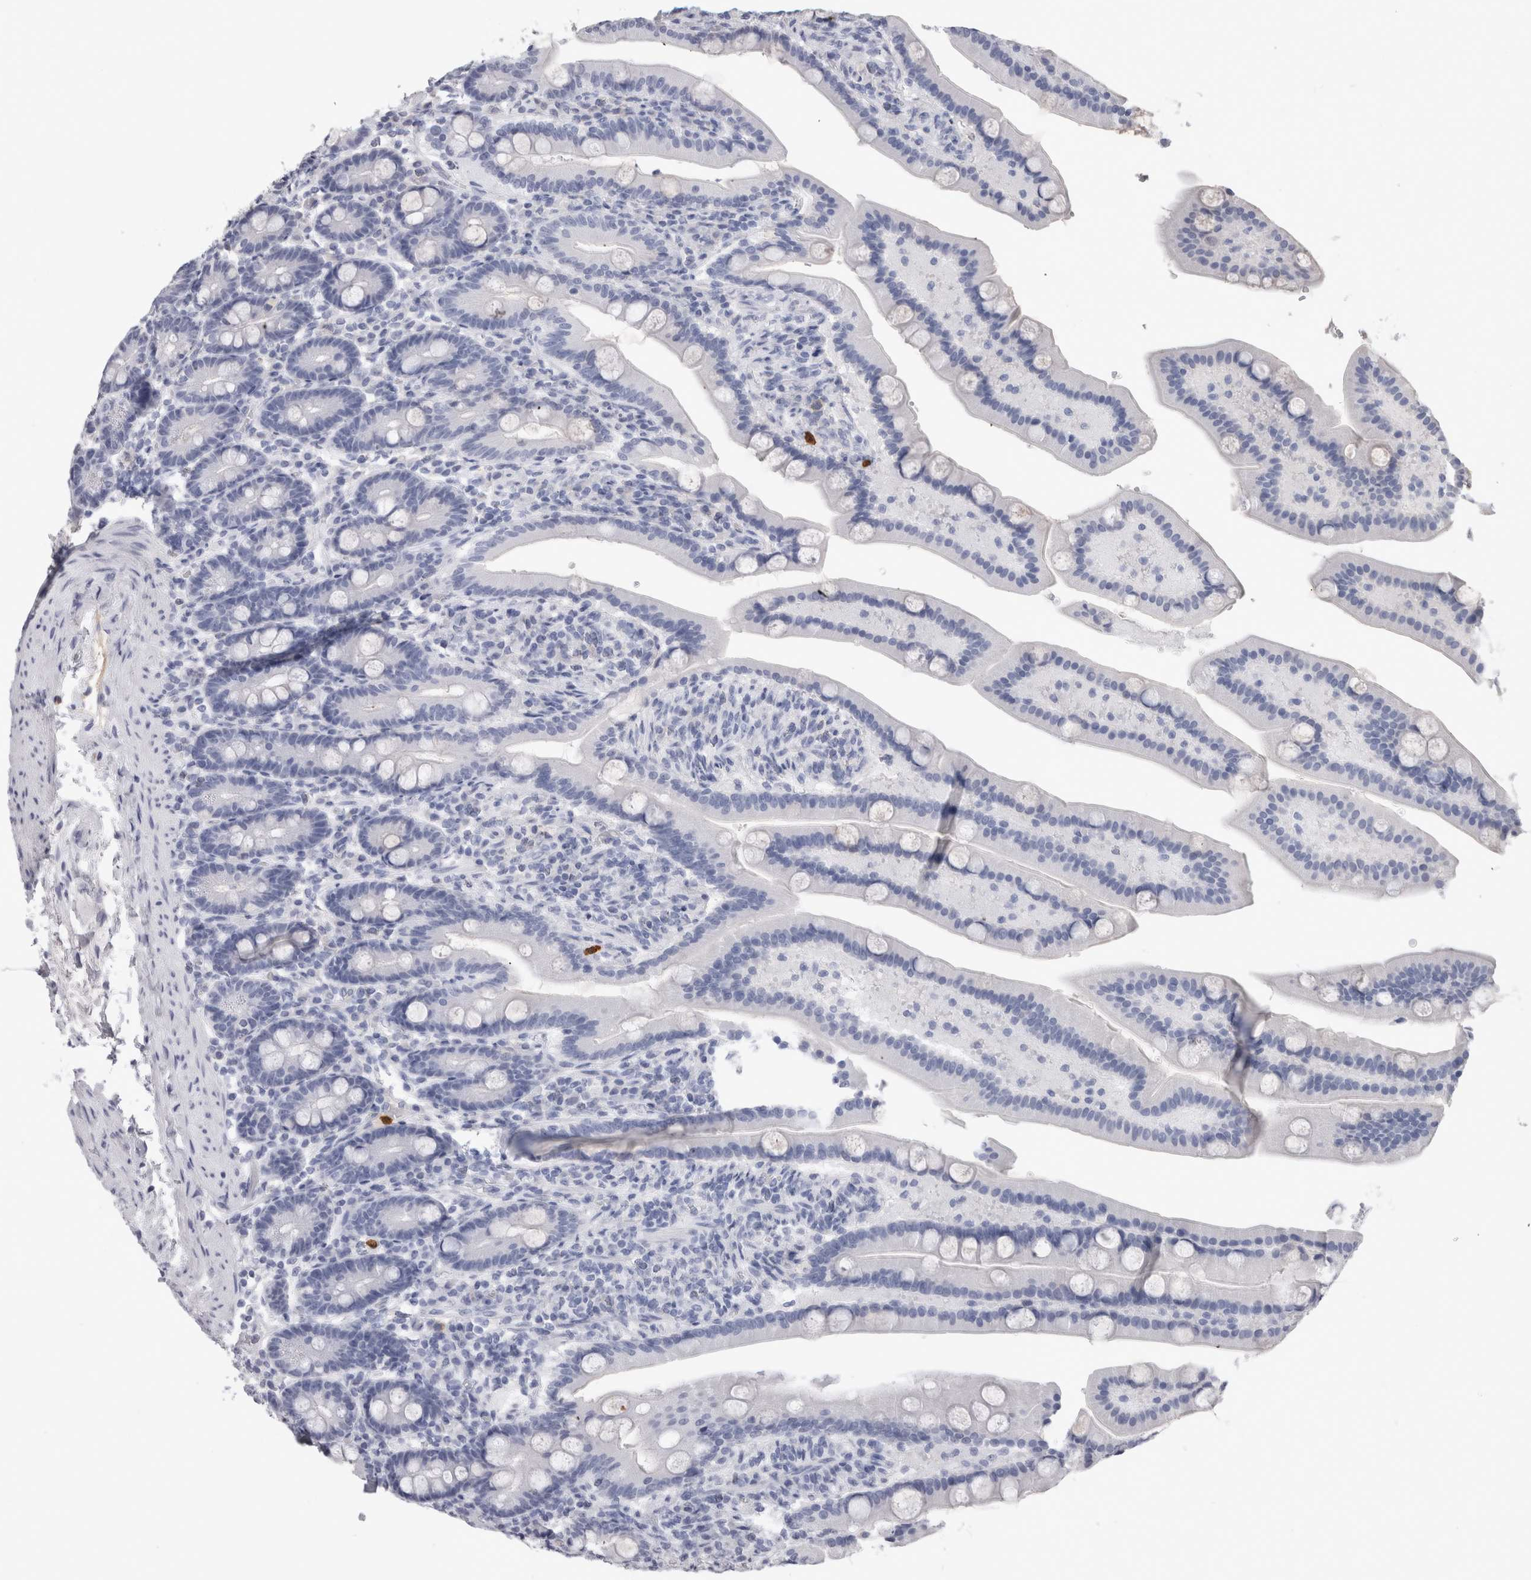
{"staining": {"intensity": "negative", "quantity": "none", "location": "none"}, "tissue": "duodenum", "cell_type": "Glandular cells", "image_type": "normal", "snomed": [{"axis": "morphology", "description": "Normal tissue, NOS"}, {"axis": "topography", "description": "Duodenum"}], "caption": "The micrograph reveals no significant expression in glandular cells of duodenum.", "gene": "S100A12", "patient": {"sex": "male", "age": 54}}